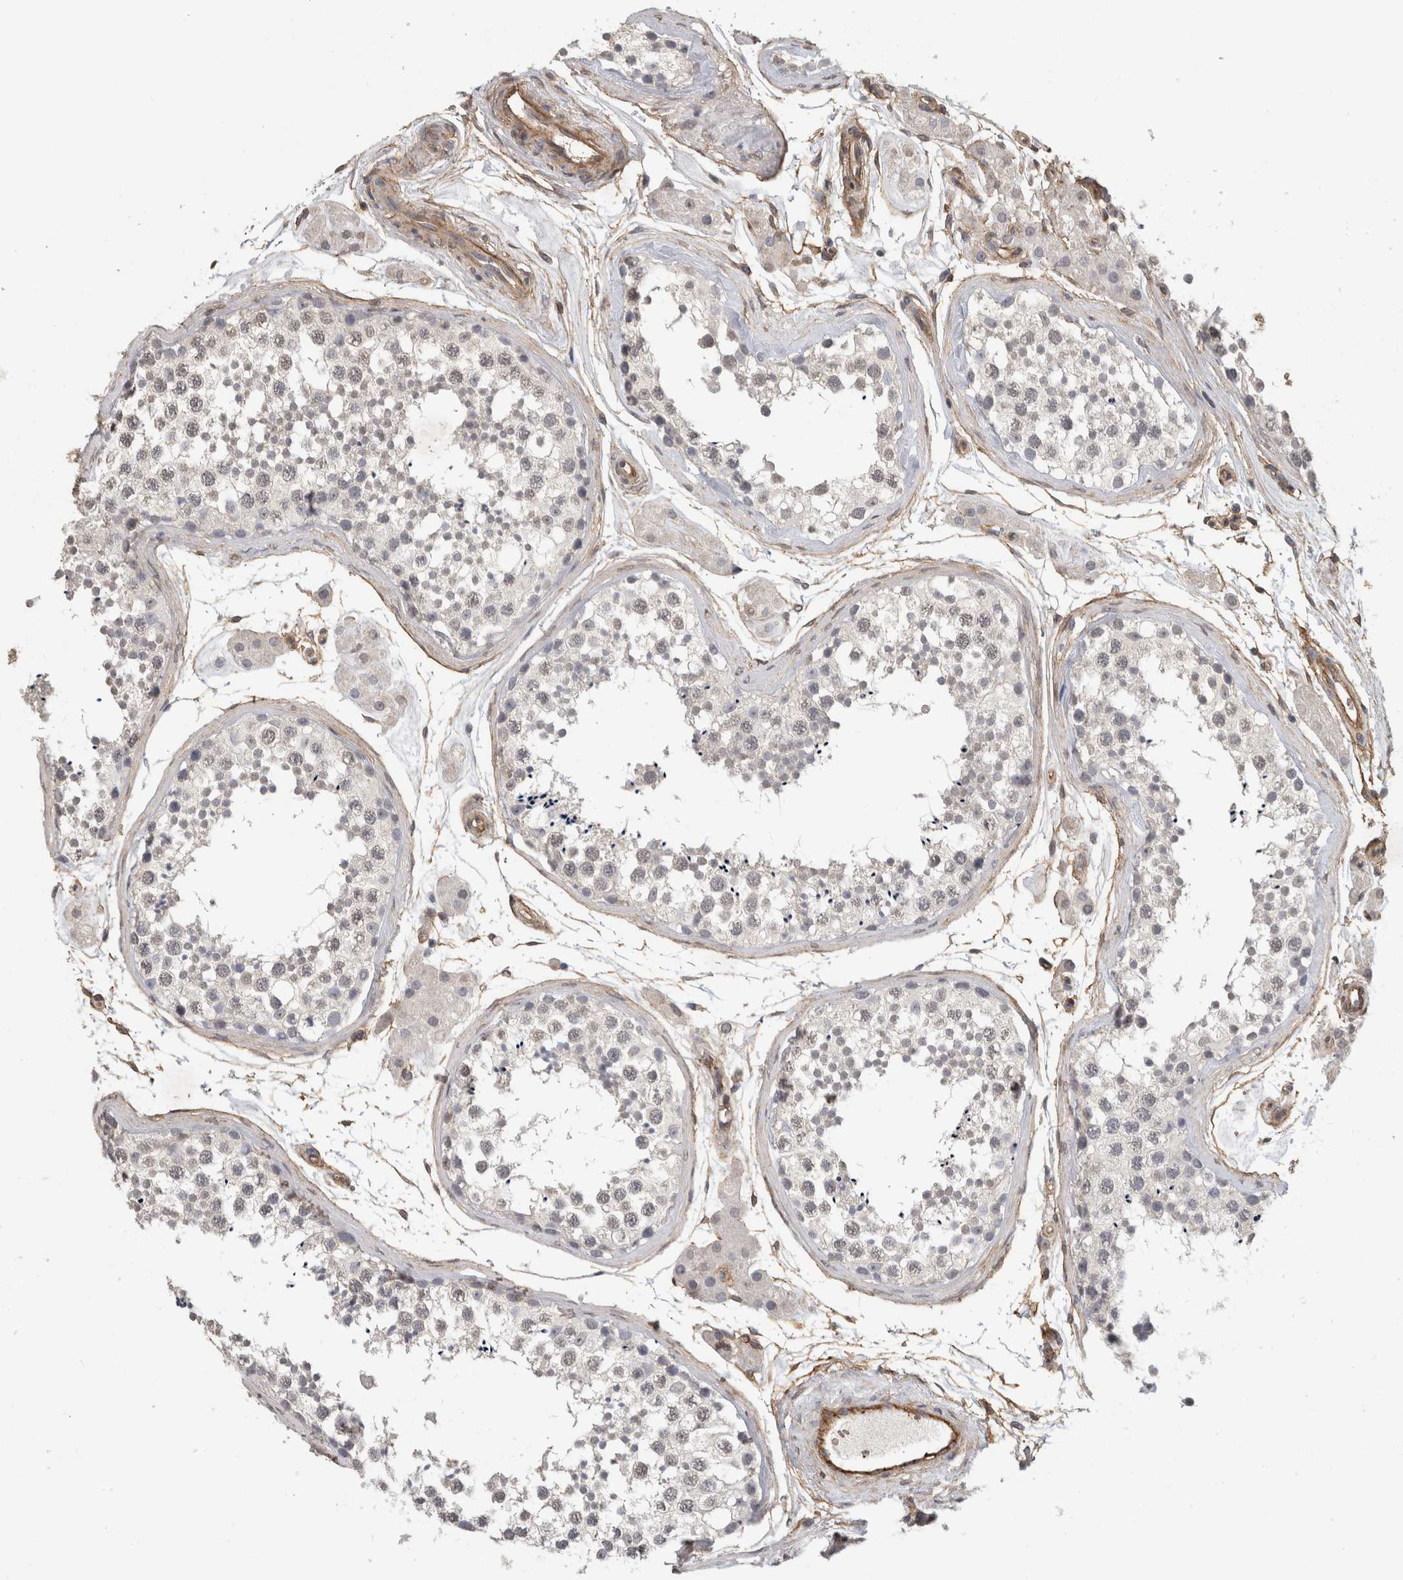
{"staining": {"intensity": "weak", "quantity": "25%-75%", "location": "nuclear"}, "tissue": "testis", "cell_type": "Cells in seminiferous ducts", "image_type": "normal", "snomed": [{"axis": "morphology", "description": "Normal tissue, NOS"}, {"axis": "topography", "description": "Testis"}], "caption": "A low amount of weak nuclear expression is seen in about 25%-75% of cells in seminiferous ducts in normal testis.", "gene": "RECK", "patient": {"sex": "male", "age": 56}}